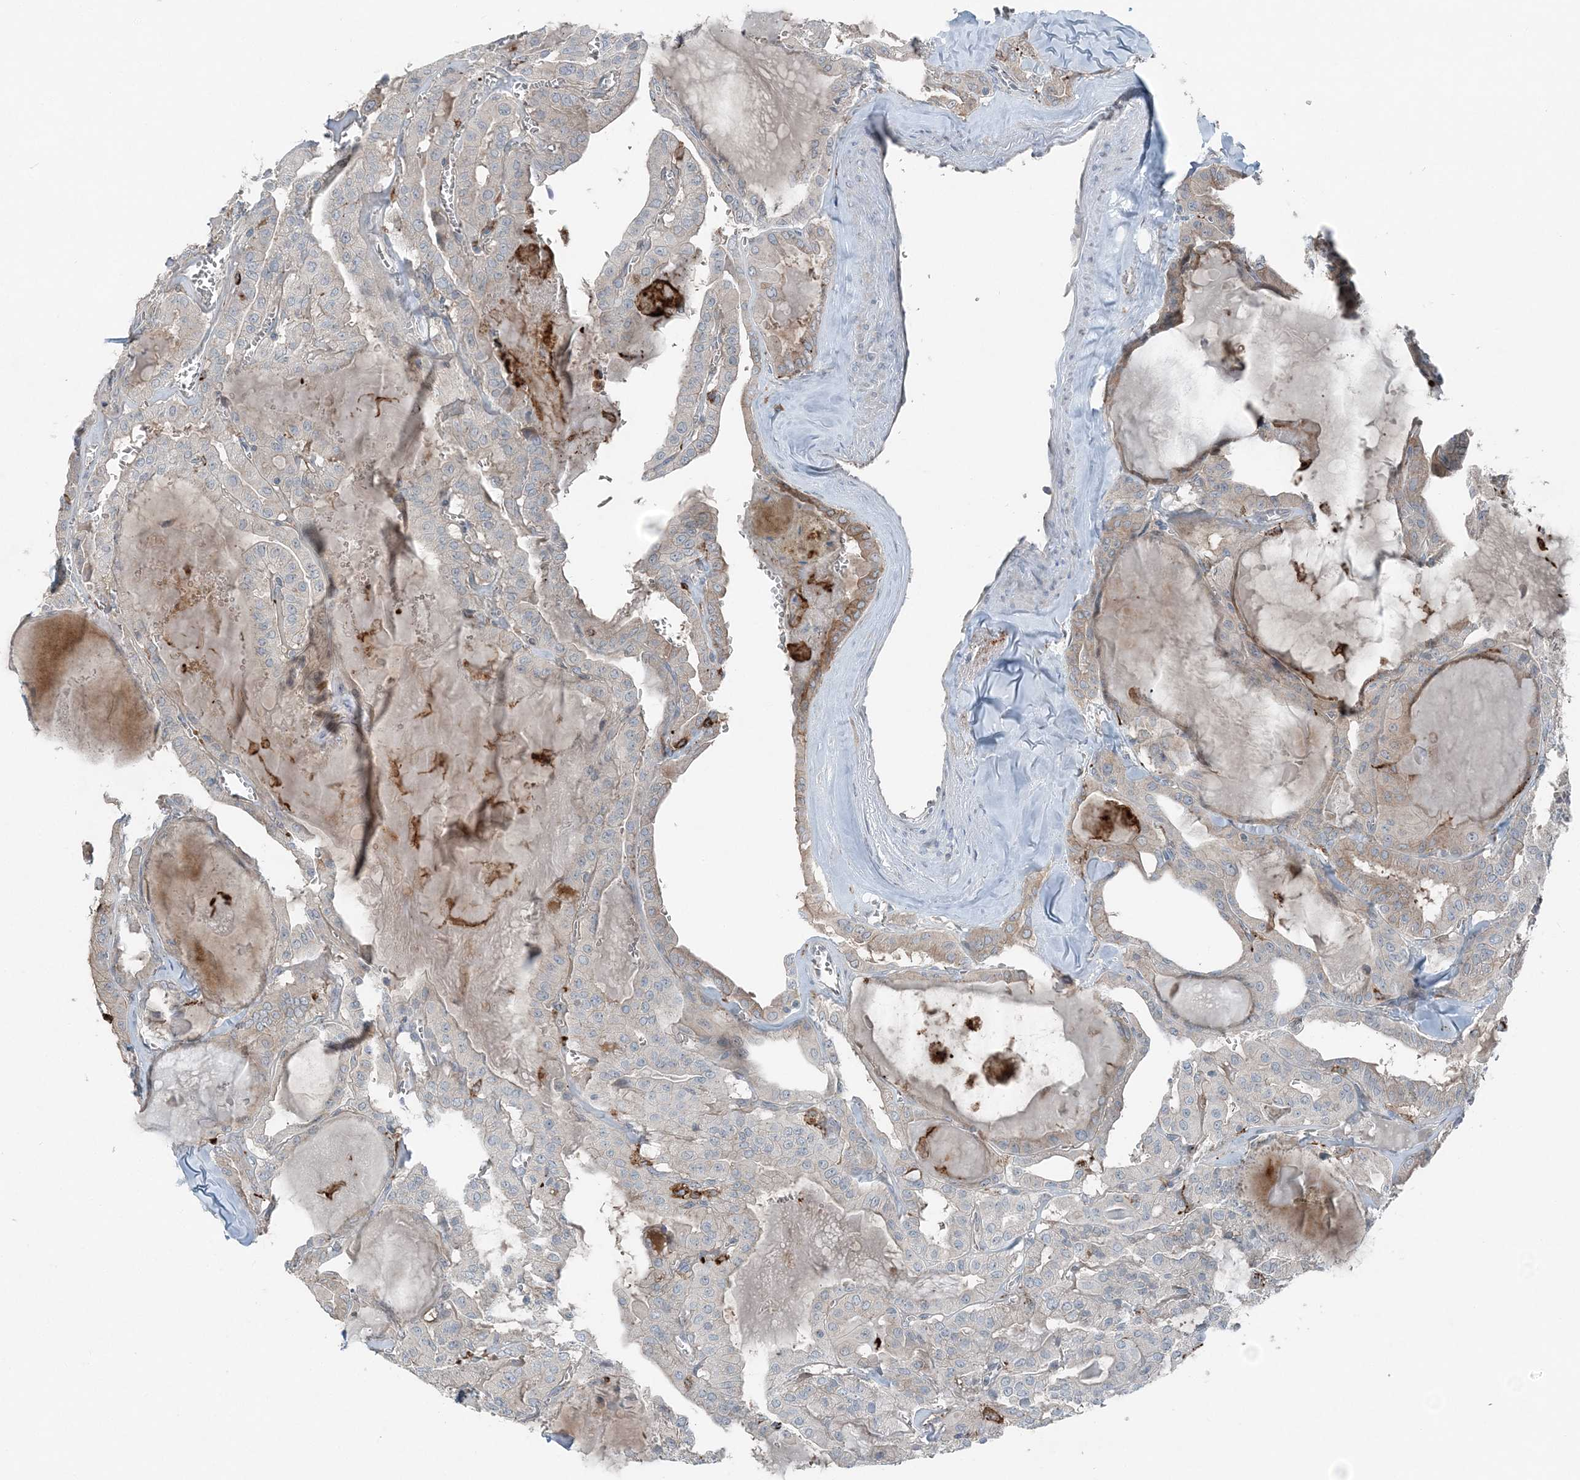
{"staining": {"intensity": "moderate", "quantity": "<25%", "location": "cytoplasmic/membranous"}, "tissue": "thyroid cancer", "cell_type": "Tumor cells", "image_type": "cancer", "snomed": [{"axis": "morphology", "description": "Papillary adenocarcinoma, NOS"}, {"axis": "topography", "description": "Thyroid gland"}], "caption": "A histopathology image of human thyroid papillary adenocarcinoma stained for a protein displays moderate cytoplasmic/membranous brown staining in tumor cells. Using DAB (brown) and hematoxylin (blue) stains, captured at high magnification using brightfield microscopy.", "gene": "KY", "patient": {"sex": "male", "age": 52}}